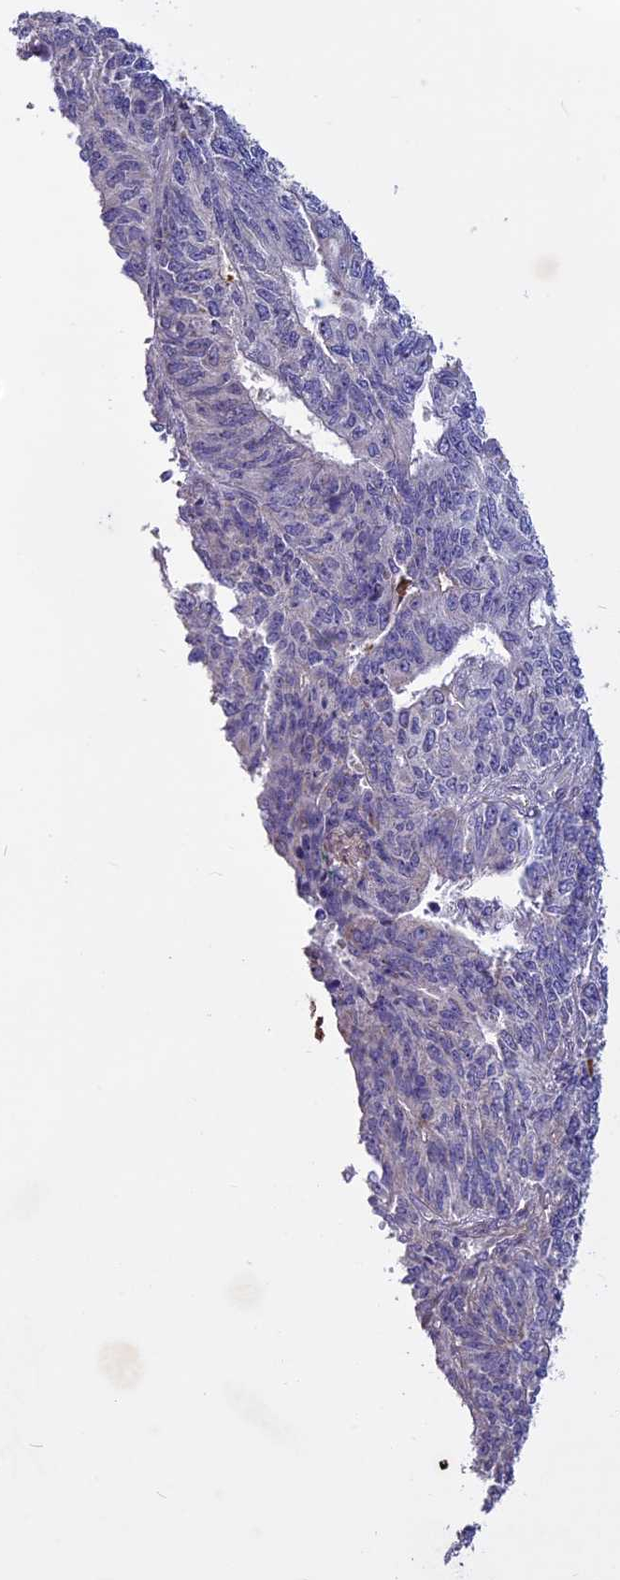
{"staining": {"intensity": "negative", "quantity": "none", "location": "none"}, "tissue": "endometrial cancer", "cell_type": "Tumor cells", "image_type": "cancer", "snomed": [{"axis": "morphology", "description": "Adenocarcinoma, NOS"}, {"axis": "topography", "description": "Endometrium"}], "caption": "Immunohistochemistry of human endometrial adenocarcinoma shows no staining in tumor cells.", "gene": "MIEF2", "patient": {"sex": "female", "age": 32}}